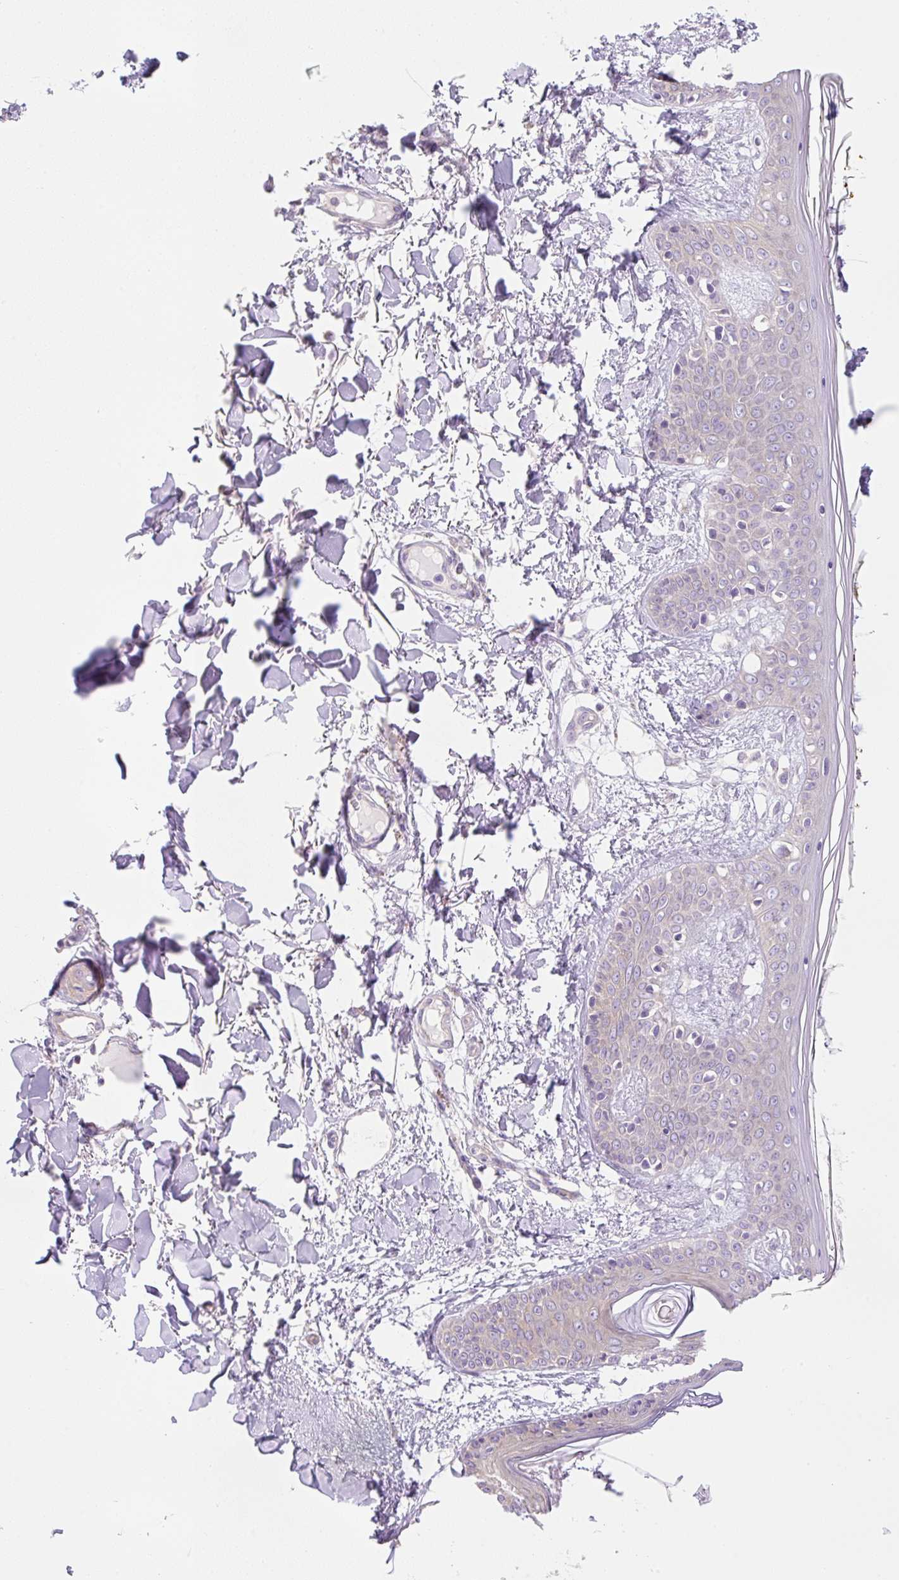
{"staining": {"intensity": "weak", "quantity": ">75%", "location": "cytoplasmic/membranous"}, "tissue": "skin", "cell_type": "Fibroblasts", "image_type": "normal", "snomed": [{"axis": "morphology", "description": "Normal tissue, NOS"}, {"axis": "topography", "description": "Skin"}], "caption": "A low amount of weak cytoplasmic/membranous positivity is identified in approximately >75% of fibroblasts in benign skin.", "gene": "RPL18A", "patient": {"sex": "female", "age": 34}}